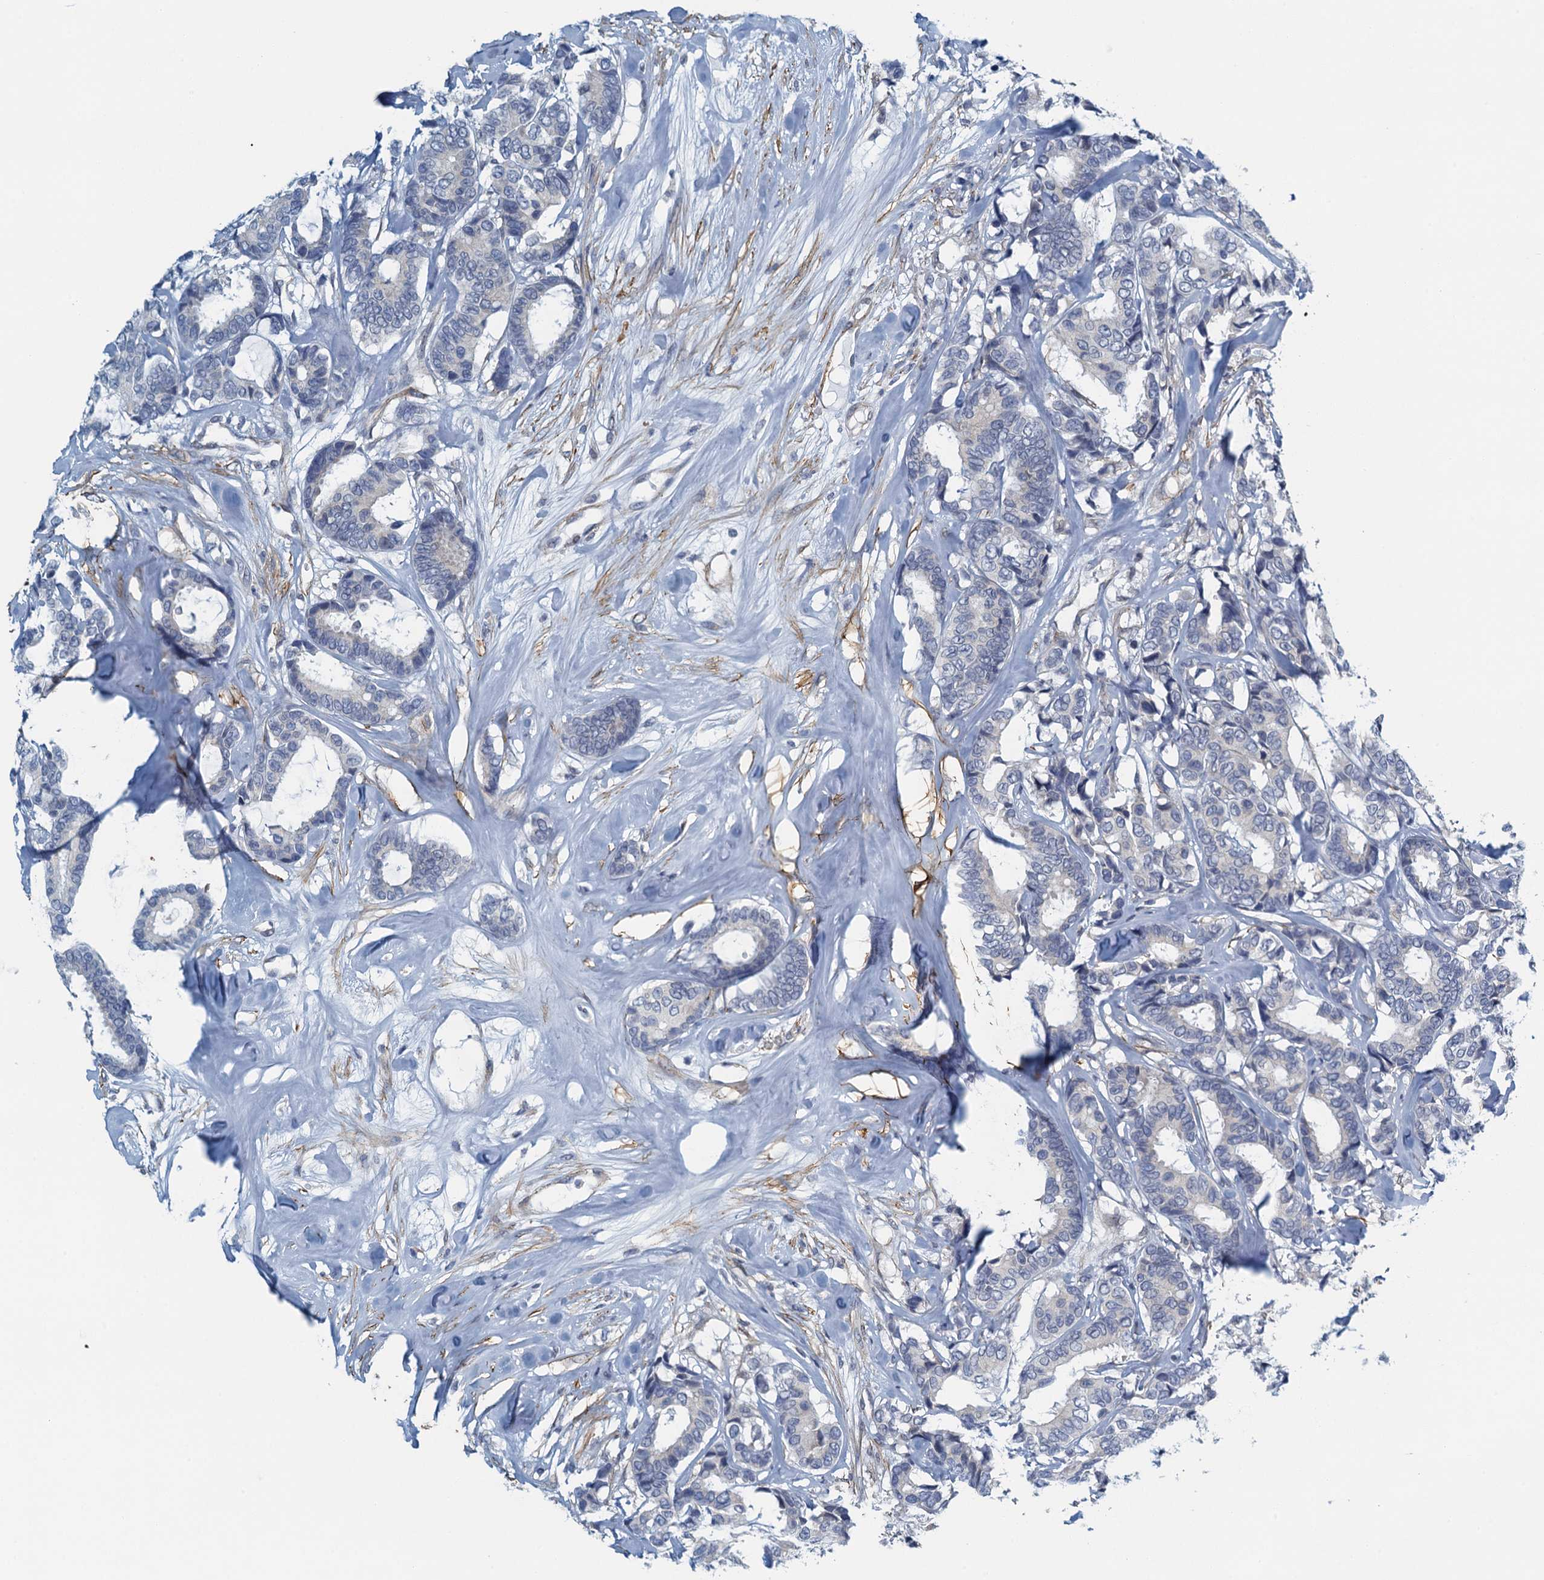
{"staining": {"intensity": "negative", "quantity": "none", "location": "none"}, "tissue": "breast cancer", "cell_type": "Tumor cells", "image_type": "cancer", "snomed": [{"axis": "morphology", "description": "Duct carcinoma"}, {"axis": "topography", "description": "Breast"}], "caption": "IHC histopathology image of neoplastic tissue: breast invasive ductal carcinoma stained with DAB exhibits no significant protein expression in tumor cells.", "gene": "ALG2", "patient": {"sex": "female", "age": 87}}